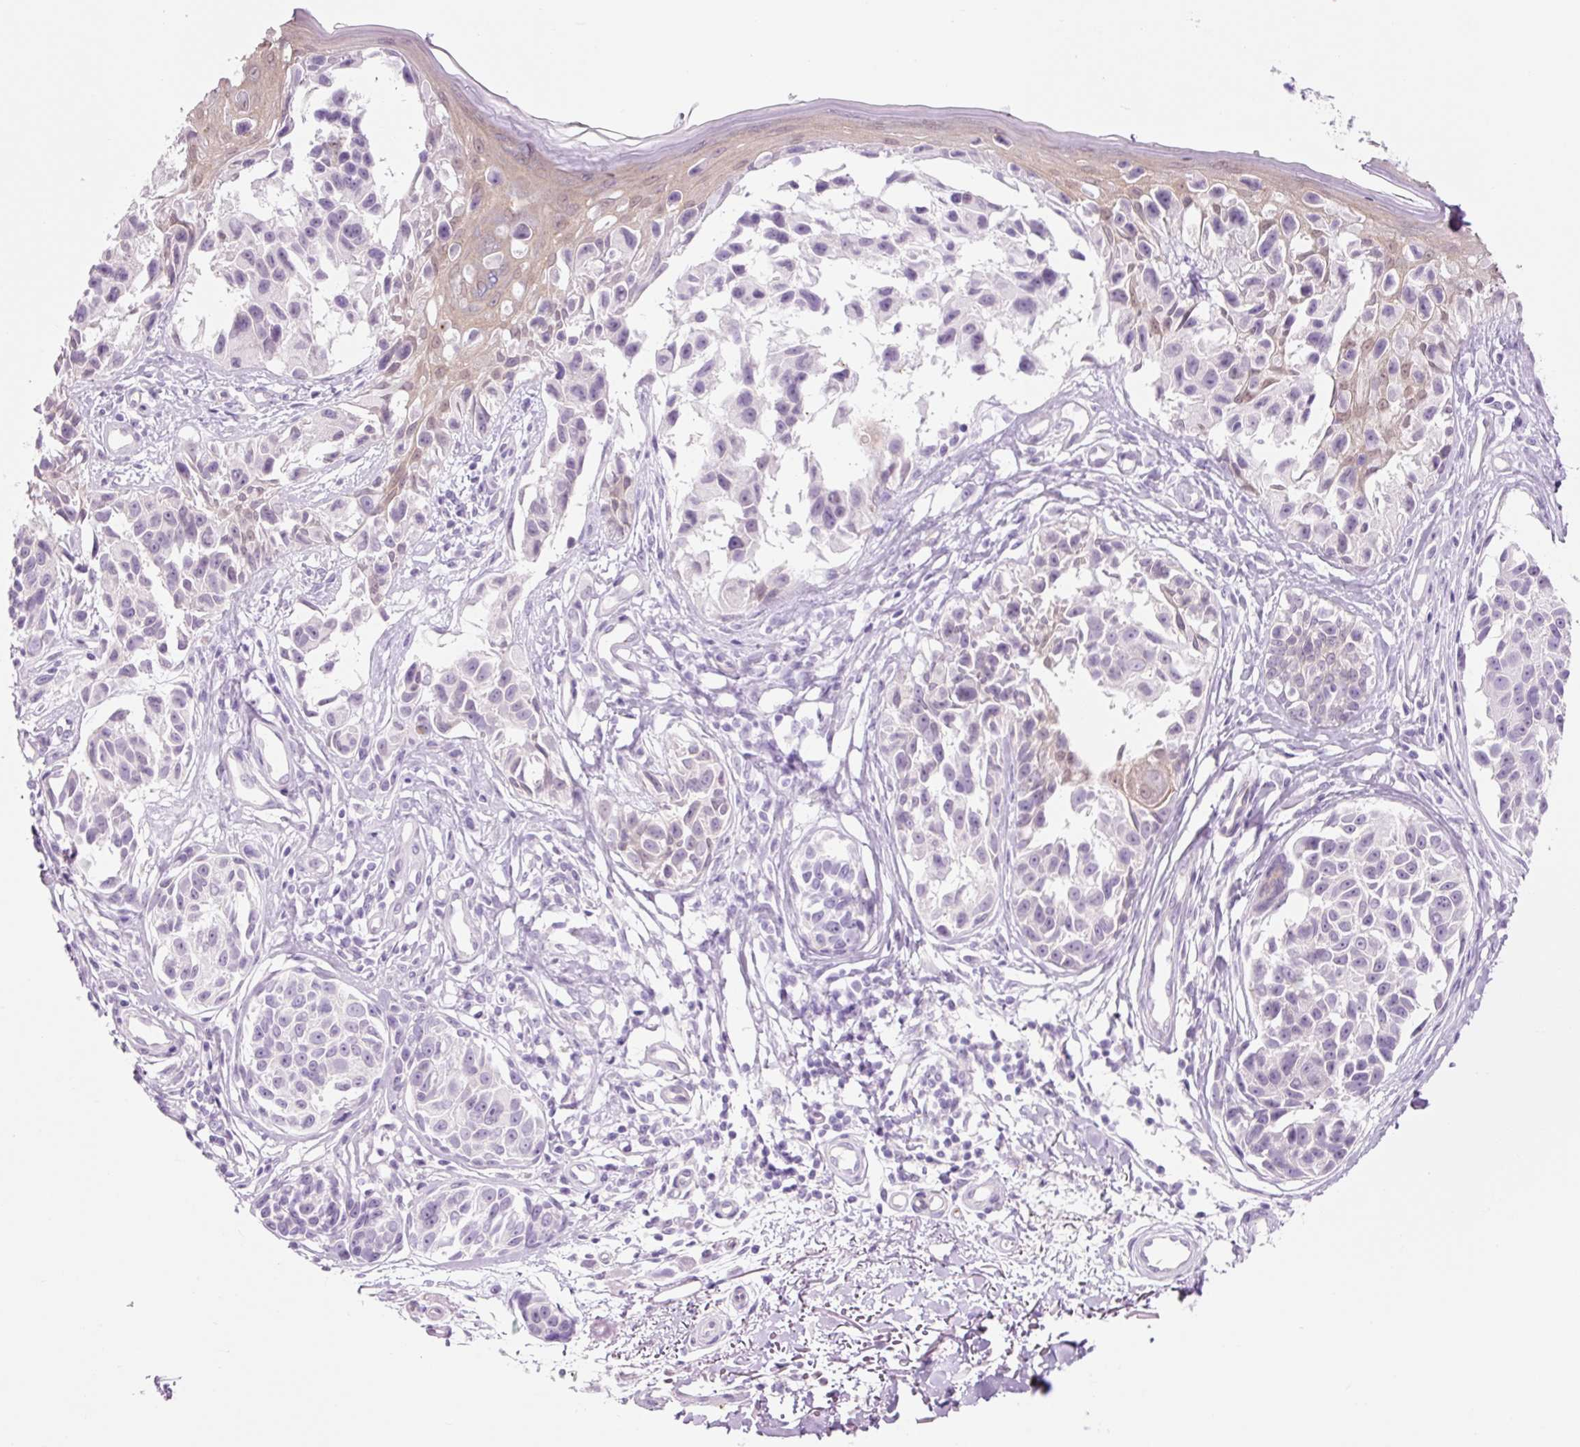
{"staining": {"intensity": "negative", "quantity": "none", "location": "none"}, "tissue": "melanoma", "cell_type": "Tumor cells", "image_type": "cancer", "snomed": [{"axis": "morphology", "description": "Malignant melanoma, NOS"}, {"axis": "topography", "description": "Skin"}], "caption": "The immunohistochemistry (IHC) photomicrograph has no significant expression in tumor cells of melanoma tissue. The staining is performed using DAB brown chromogen with nuclei counter-stained in using hematoxylin.", "gene": "HSPA4L", "patient": {"sex": "male", "age": 73}}